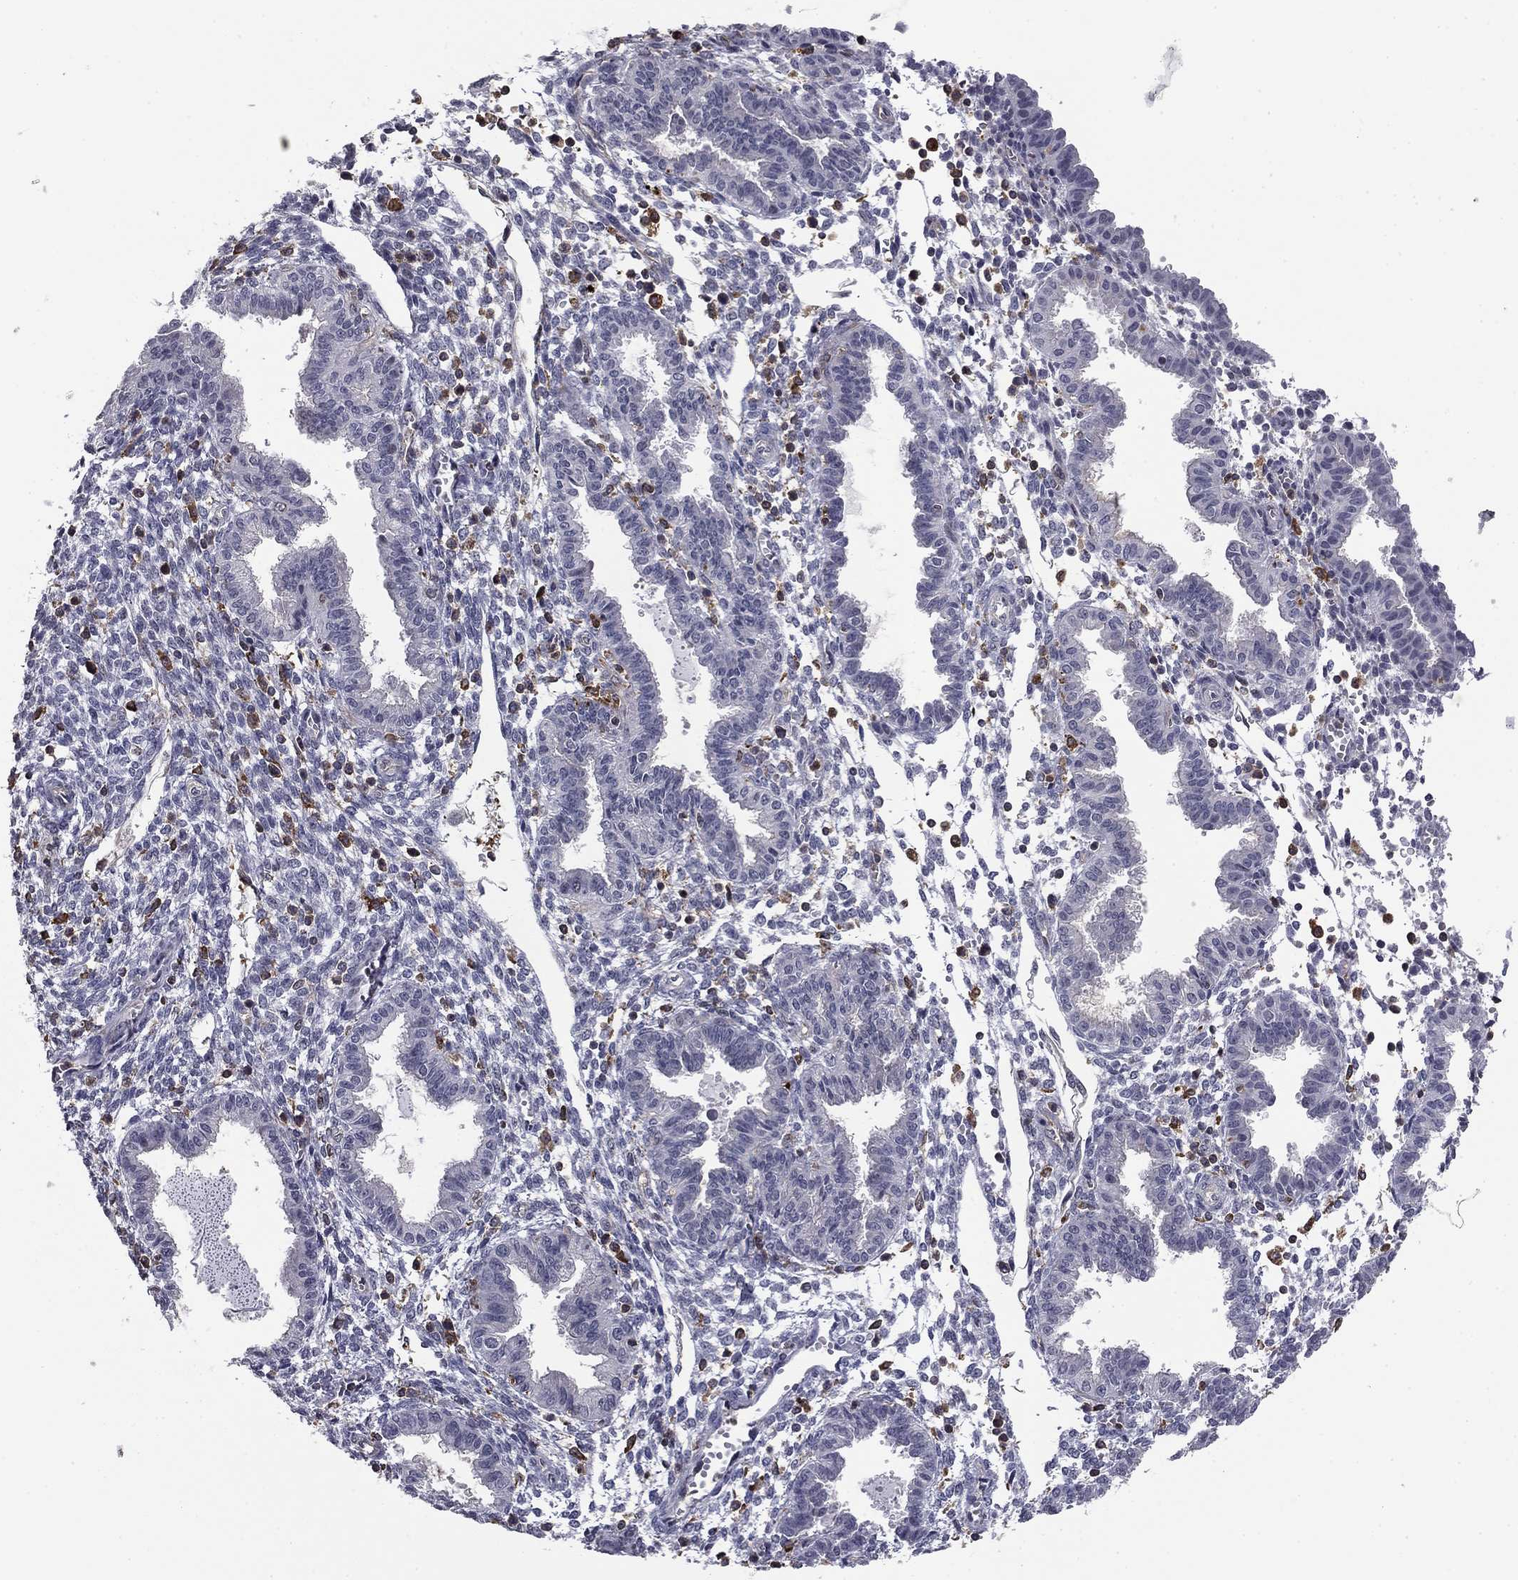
{"staining": {"intensity": "negative", "quantity": "none", "location": "none"}, "tissue": "endometrium", "cell_type": "Cells in endometrial stroma", "image_type": "normal", "snomed": [{"axis": "morphology", "description": "Normal tissue, NOS"}, {"axis": "topography", "description": "Endometrium"}], "caption": "Immunohistochemistry (IHC) histopathology image of benign human endometrium stained for a protein (brown), which reveals no positivity in cells in endometrial stroma. (DAB immunohistochemistry, high magnification).", "gene": "PLCB2", "patient": {"sex": "female", "age": 37}}